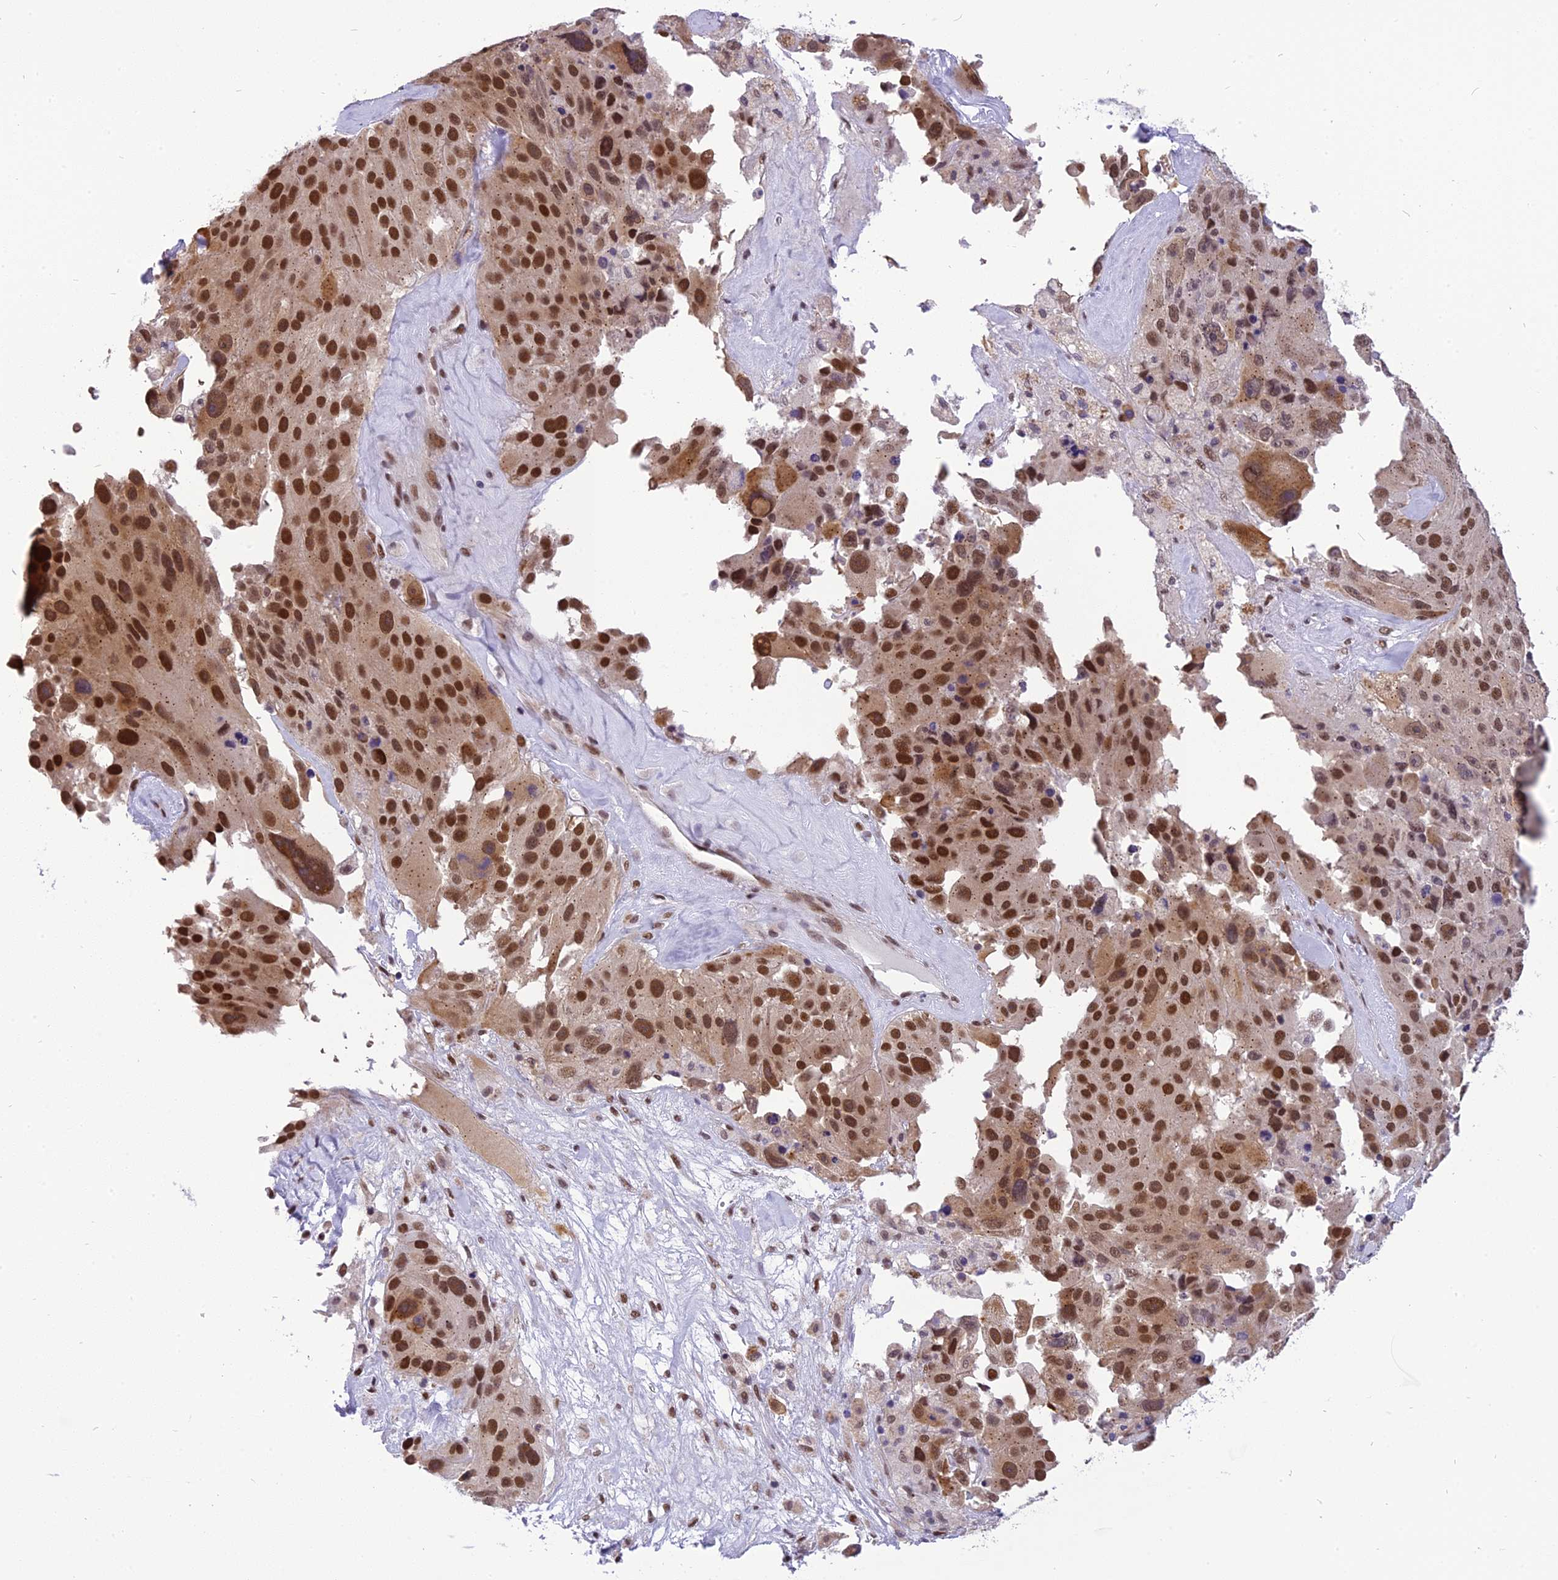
{"staining": {"intensity": "strong", "quantity": ">75%", "location": "nuclear"}, "tissue": "melanoma", "cell_type": "Tumor cells", "image_type": "cancer", "snomed": [{"axis": "morphology", "description": "Malignant melanoma, Metastatic site"}, {"axis": "topography", "description": "Lymph node"}], "caption": "Immunohistochemical staining of human malignant melanoma (metastatic site) shows high levels of strong nuclear protein positivity in approximately >75% of tumor cells.", "gene": "IRF2BP1", "patient": {"sex": "male", "age": 62}}